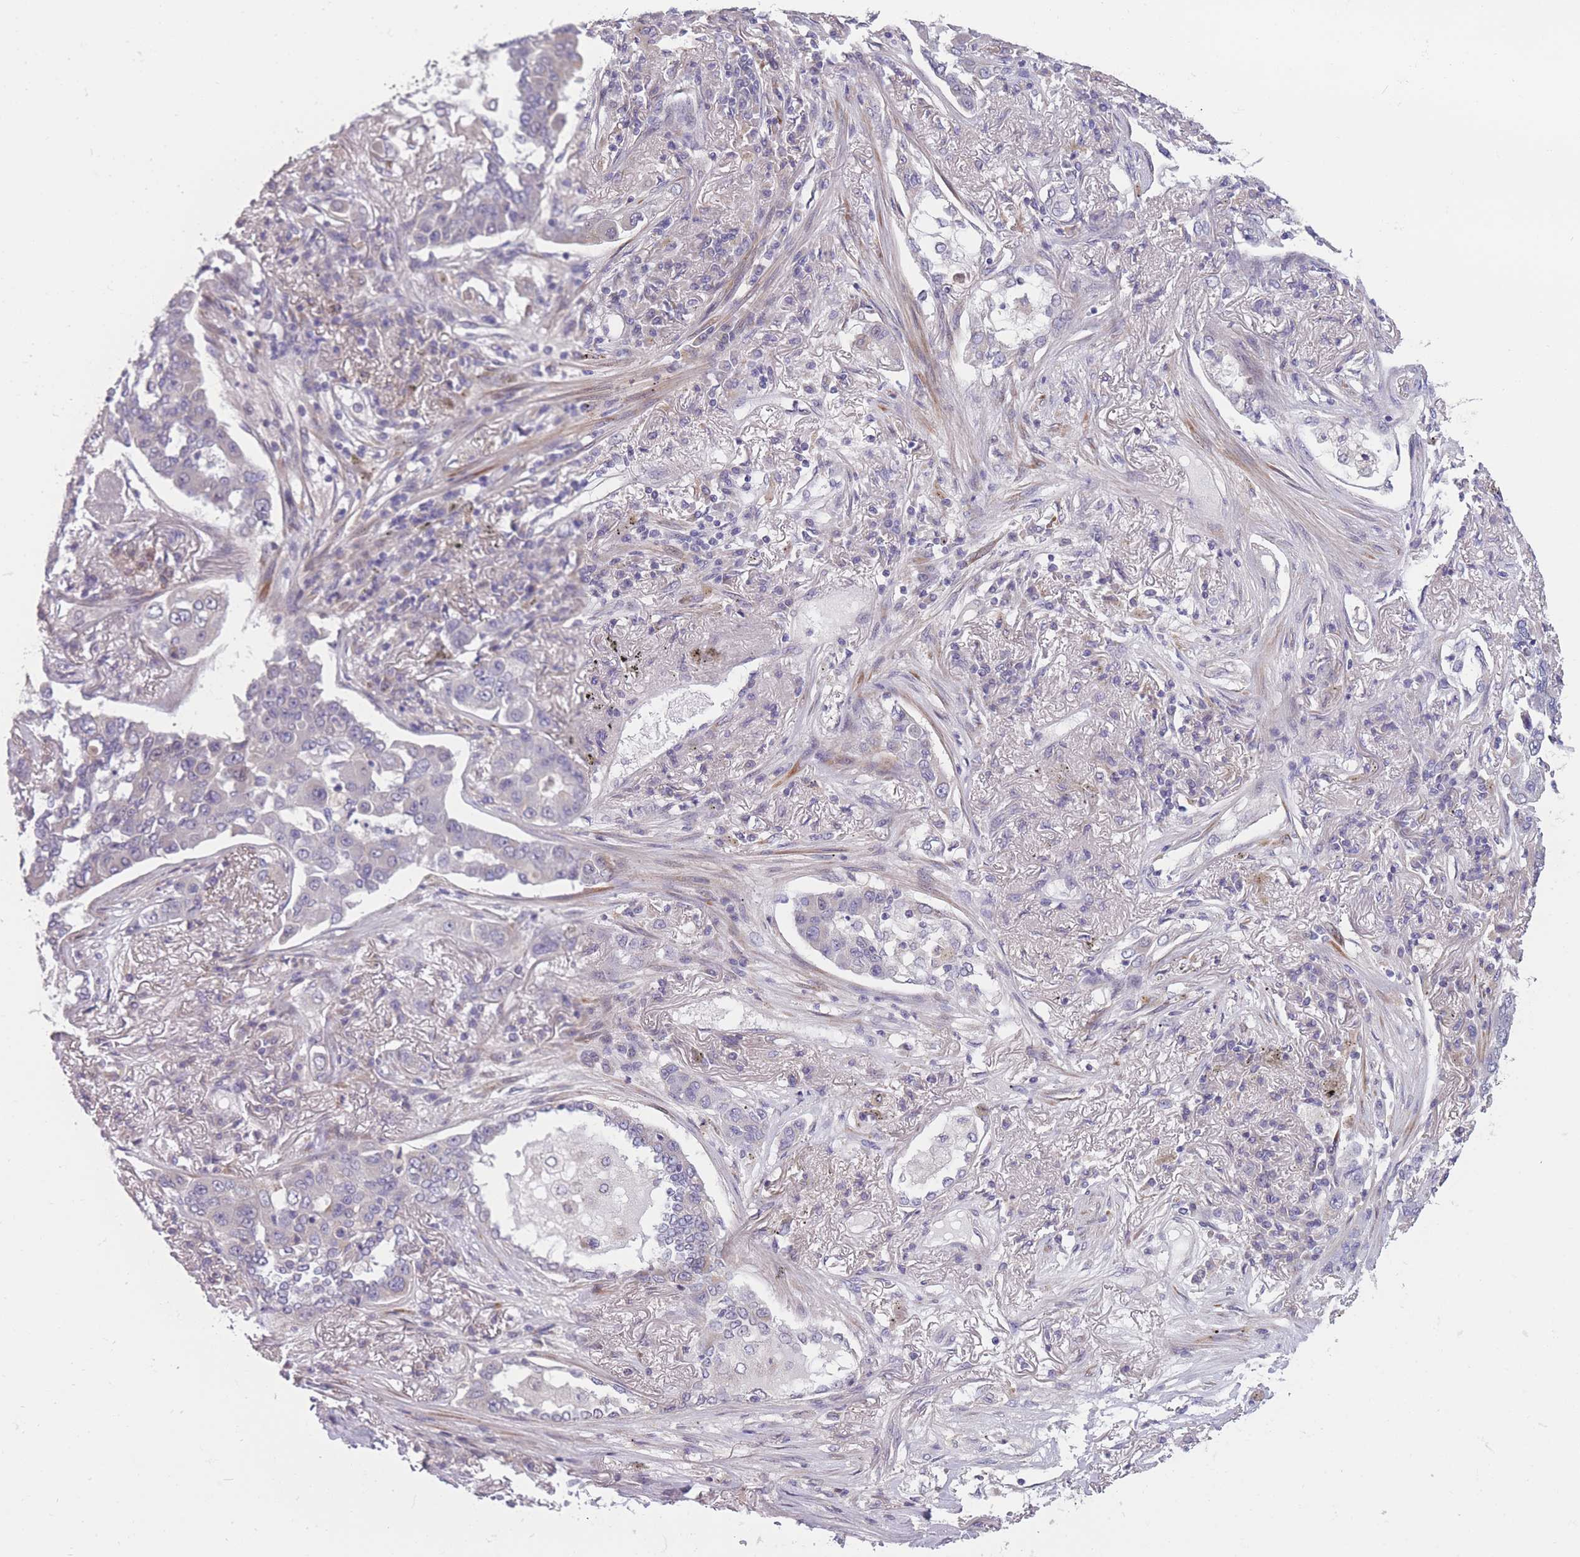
{"staining": {"intensity": "negative", "quantity": "none", "location": "none"}, "tissue": "lung cancer", "cell_type": "Tumor cells", "image_type": "cancer", "snomed": [{"axis": "morphology", "description": "Adenocarcinoma, NOS"}, {"axis": "topography", "description": "Lung"}], "caption": "Protein analysis of adenocarcinoma (lung) demonstrates no significant expression in tumor cells.", "gene": "CCNQ", "patient": {"sex": "male", "age": 49}}